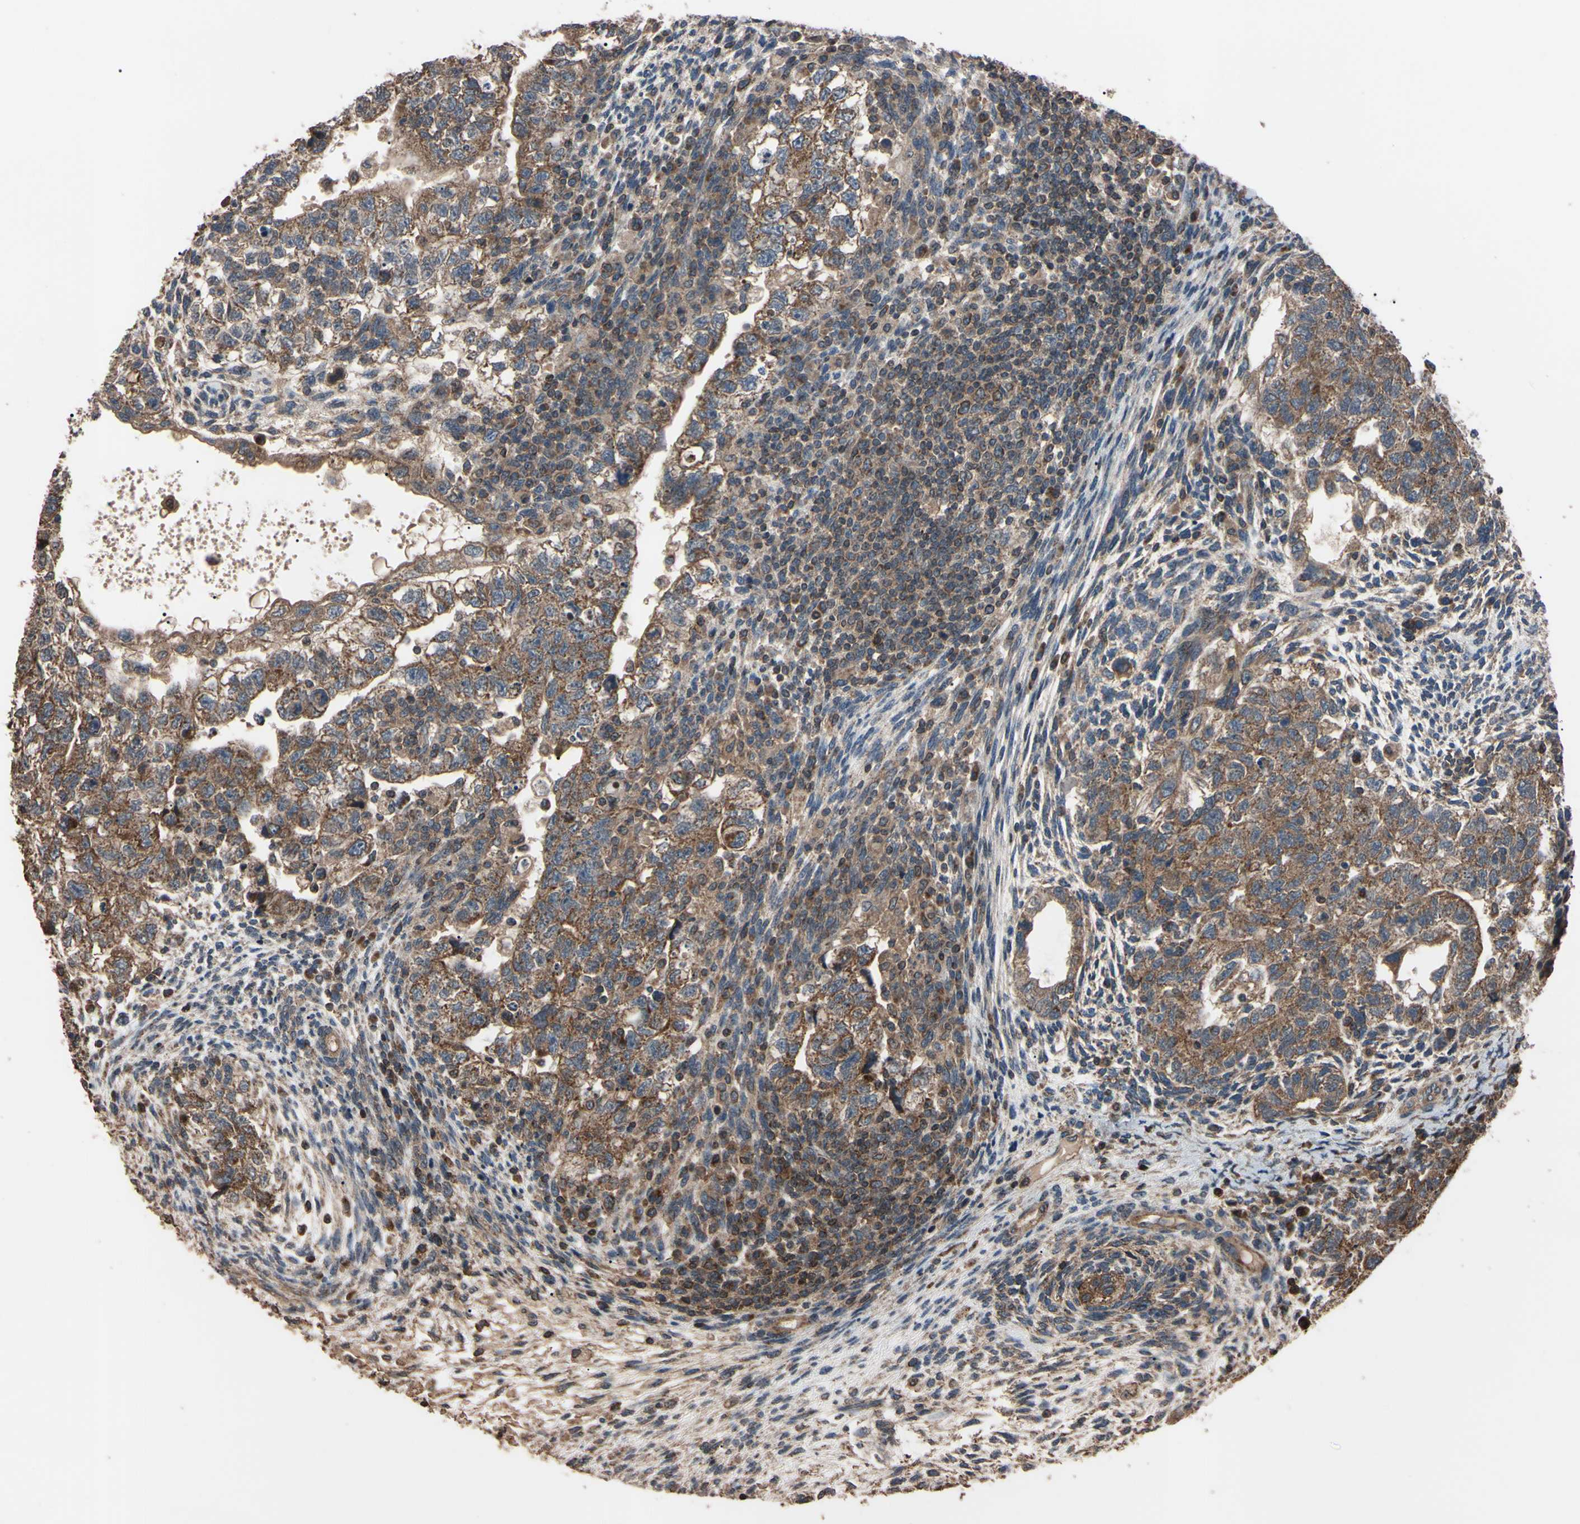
{"staining": {"intensity": "moderate", "quantity": ">75%", "location": "cytoplasmic/membranous"}, "tissue": "testis cancer", "cell_type": "Tumor cells", "image_type": "cancer", "snomed": [{"axis": "morphology", "description": "Normal tissue, NOS"}, {"axis": "morphology", "description": "Carcinoma, Embryonal, NOS"}, {"axis": "topography", "description": "Testis"}], "caption": "DAB immunohistochemical staining of embryonal carcinoma (testis) shows moderate cytoplasmic/membranous protein positivity in about >75% of tumor cells.", "gene": "TNFRSF1A", "patient": {"sex": "male", "age": 36}}